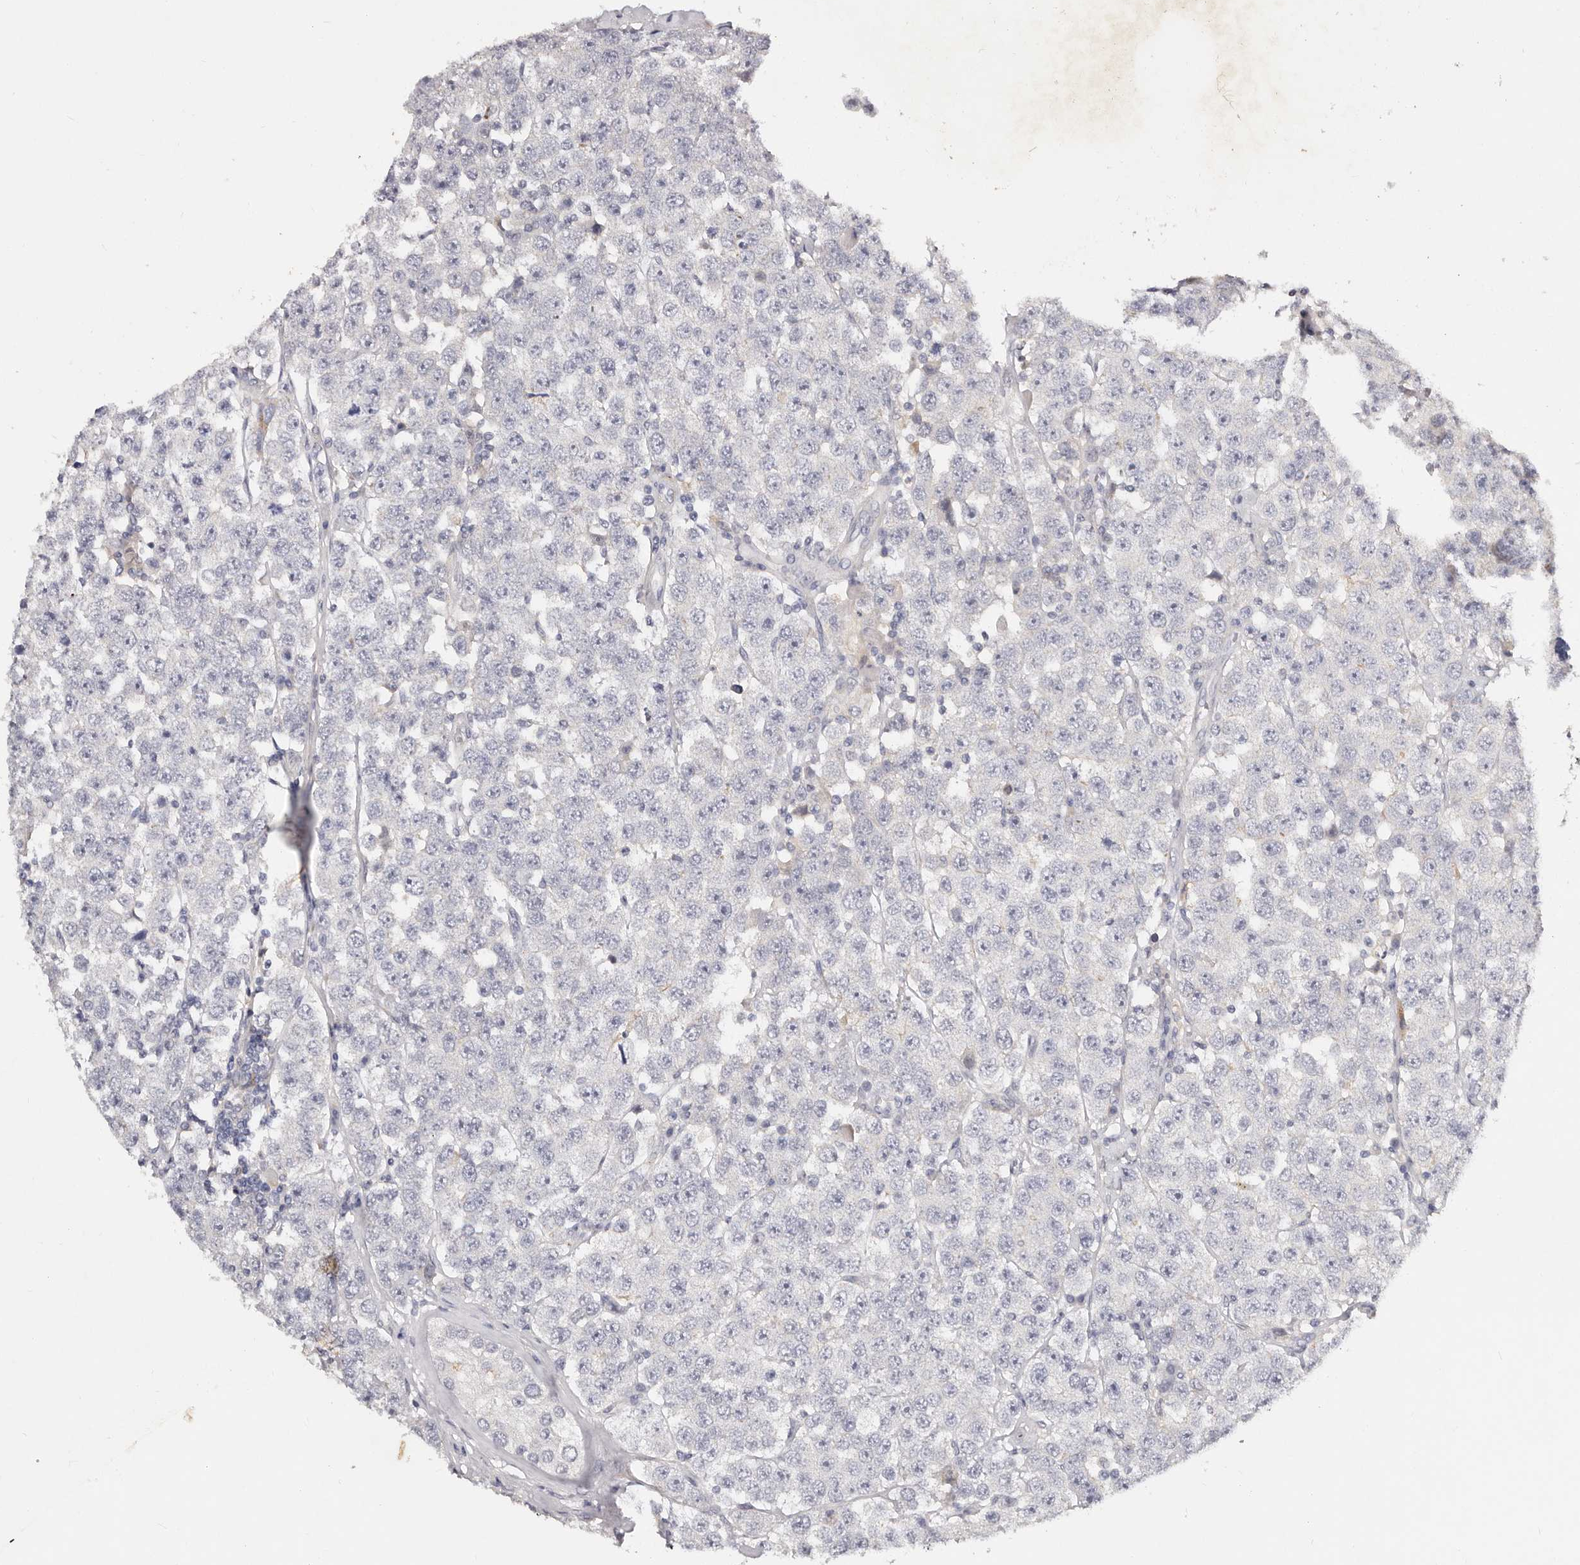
{"staining": {"intensity": "negative", "quantity": "none", "location": "none"}, "tissue": "testis cancer", "cell_type": "Tumor cells", "image_type": "cancer", "snomed": [{"axis": "morphology", "description": "Seminoma, NOS"}, {"axis": "topography", "description": "Testis"}], "caption": "Protein analysis of testis cancer (seminoma) exhibits no significant expression in tumor cells. Brightfield microscopy of immunohistochemistry stained with DAB (3,3'-diaminobenzidine) (brown) and hematoxylin (blue), captured at high magnification.", "gene": "MRPS33", "patient": {"sex": "male", "age": 28}}